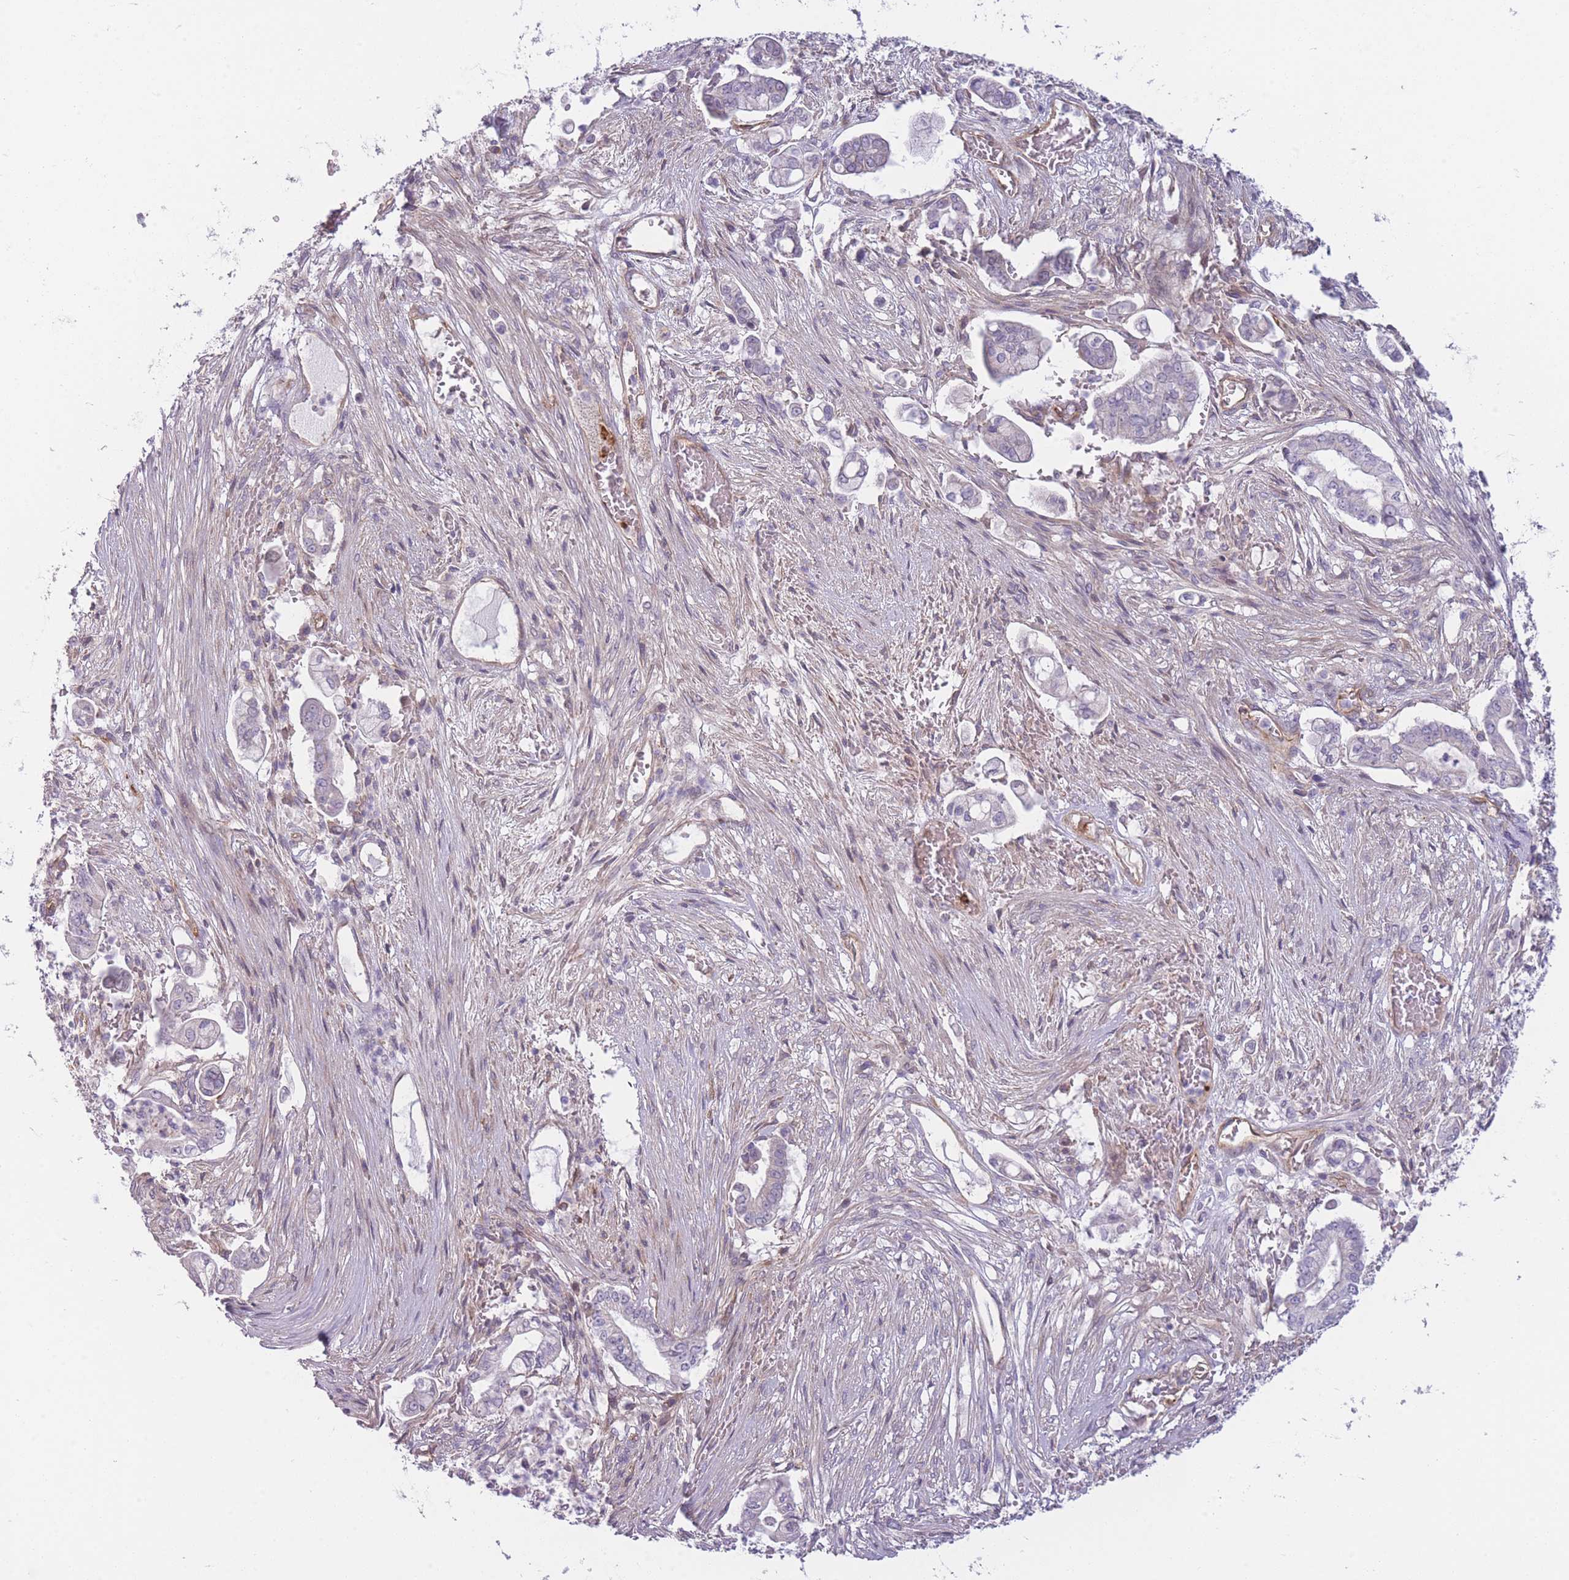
{"staining": {"intensity": "negative", "quantity": "none", "location": "none"}, "tissue": "pancreatic cancer", "cell_type": "Tumor cells", "image_type": "cancer", "snomed": [{"axis": "morphology", "description": "Adenocarcinoma, NOS"}, {"axis": "topography", "description": "Pancreas"}], "caption": "This is a image of immunohistochemistry staining of adenocarcinoma (pancreatic), which shows no positivity in tumor cells. (Stains: DAB IHC with hematoxylin counter stain, Microscopy: brightfield microscopy at high magnification).", "gene": "SLC7A6", "patient": {"sex": "female", "age": 69}}